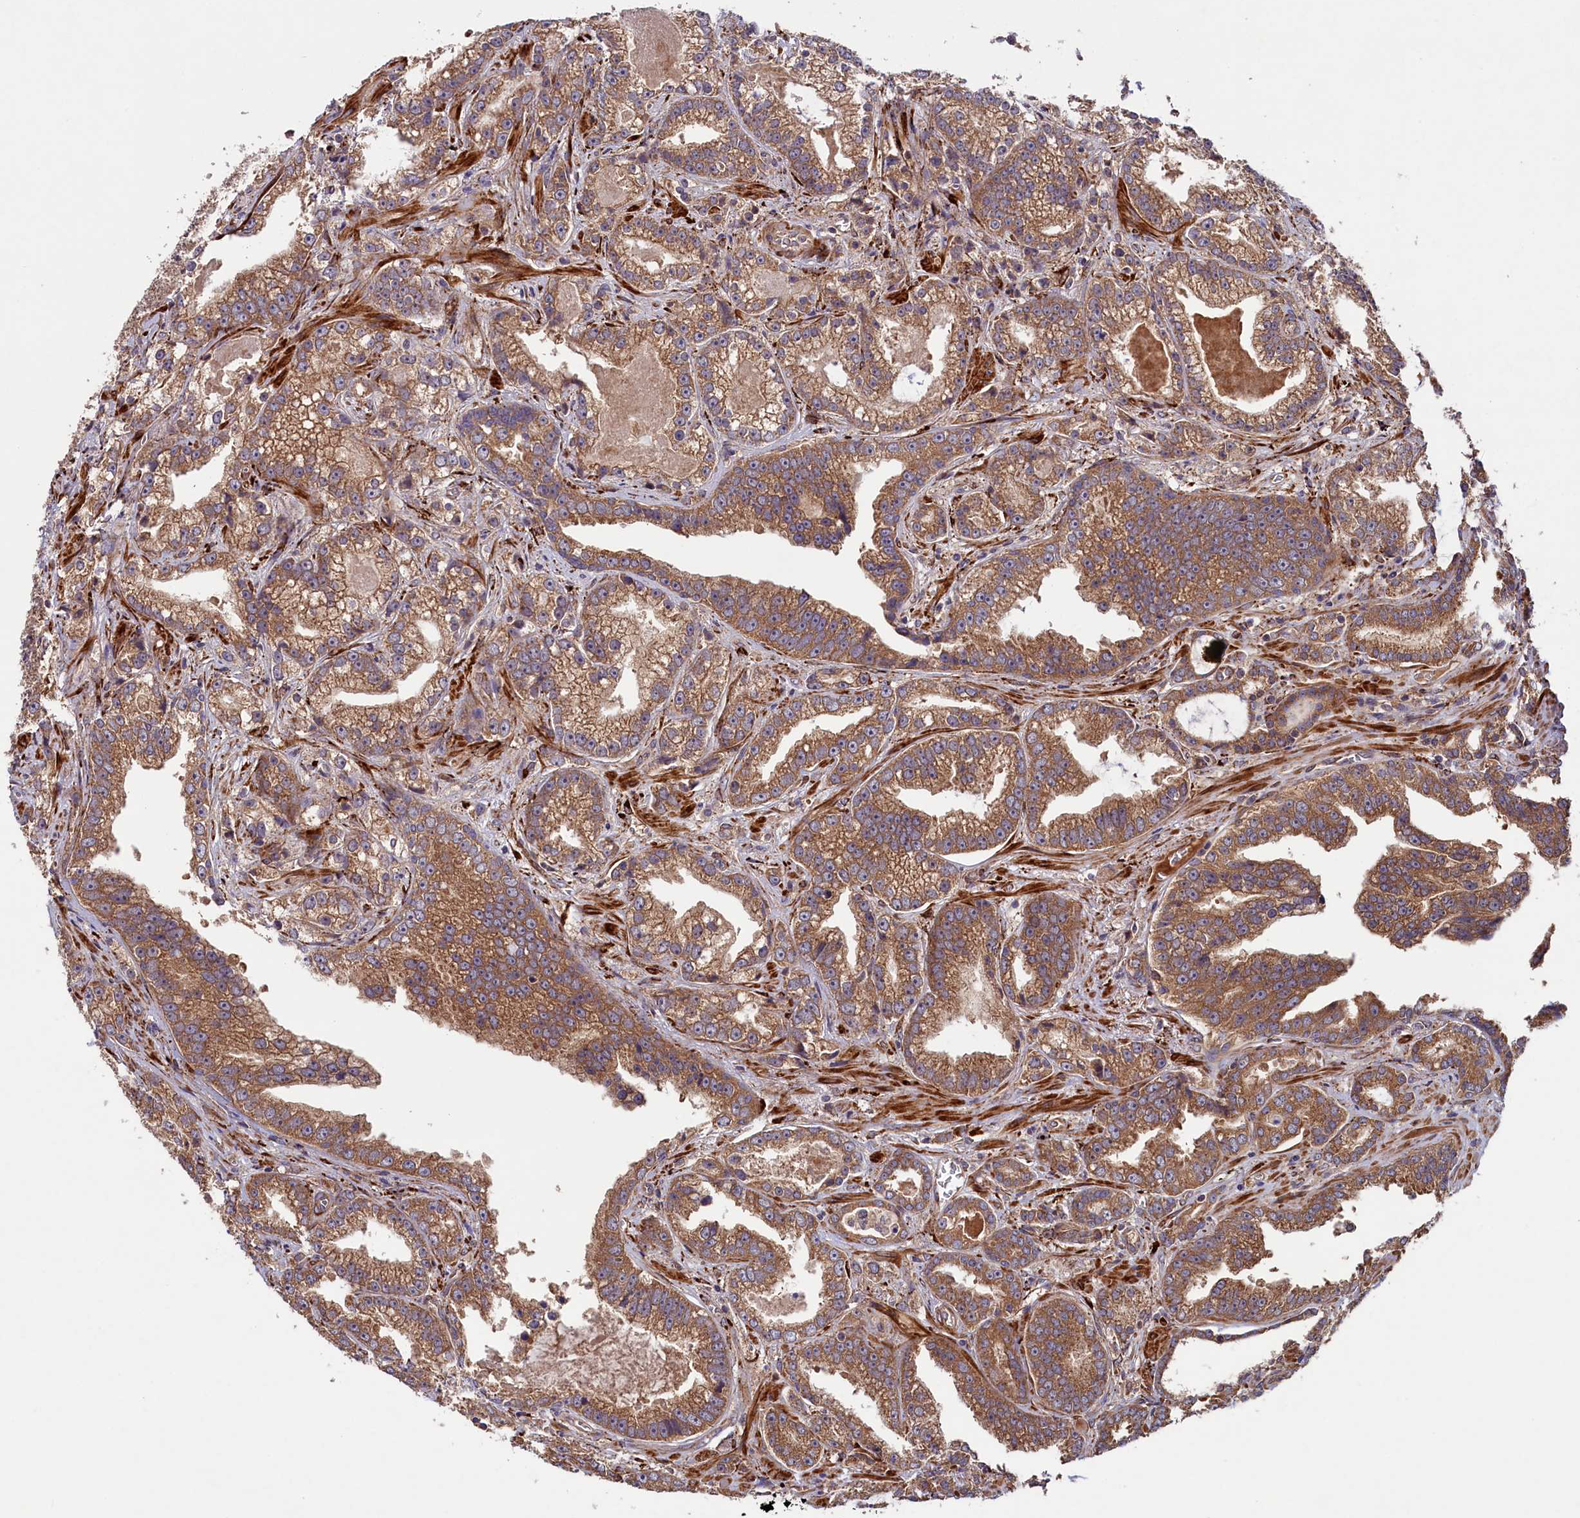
{"staining": {"intensity": "strong", "quantity": ">75%", "location": "cytoplasmic/membranous"}, "tissue": "prostate cancer", "cell_type": "Tumor cells", "image_type": "cancer", "snomed": [{"axis": "morphology", "description": "Adenocarcinoma, High grade"}, {"axis": "topography", "description": "Prostate and seminal vesicle, NOS"}], "caption": "Immunohistochemical staining of prostate high-grade adenocarcinoma shows strong cytoplasmic/membranous protein expression in approximately >75% of tumor cells. (DAB IHC with brightfield microscopy, high magnification).", "gene": "ARRDC4", "patient": {"sex": "male", "age": 67}}